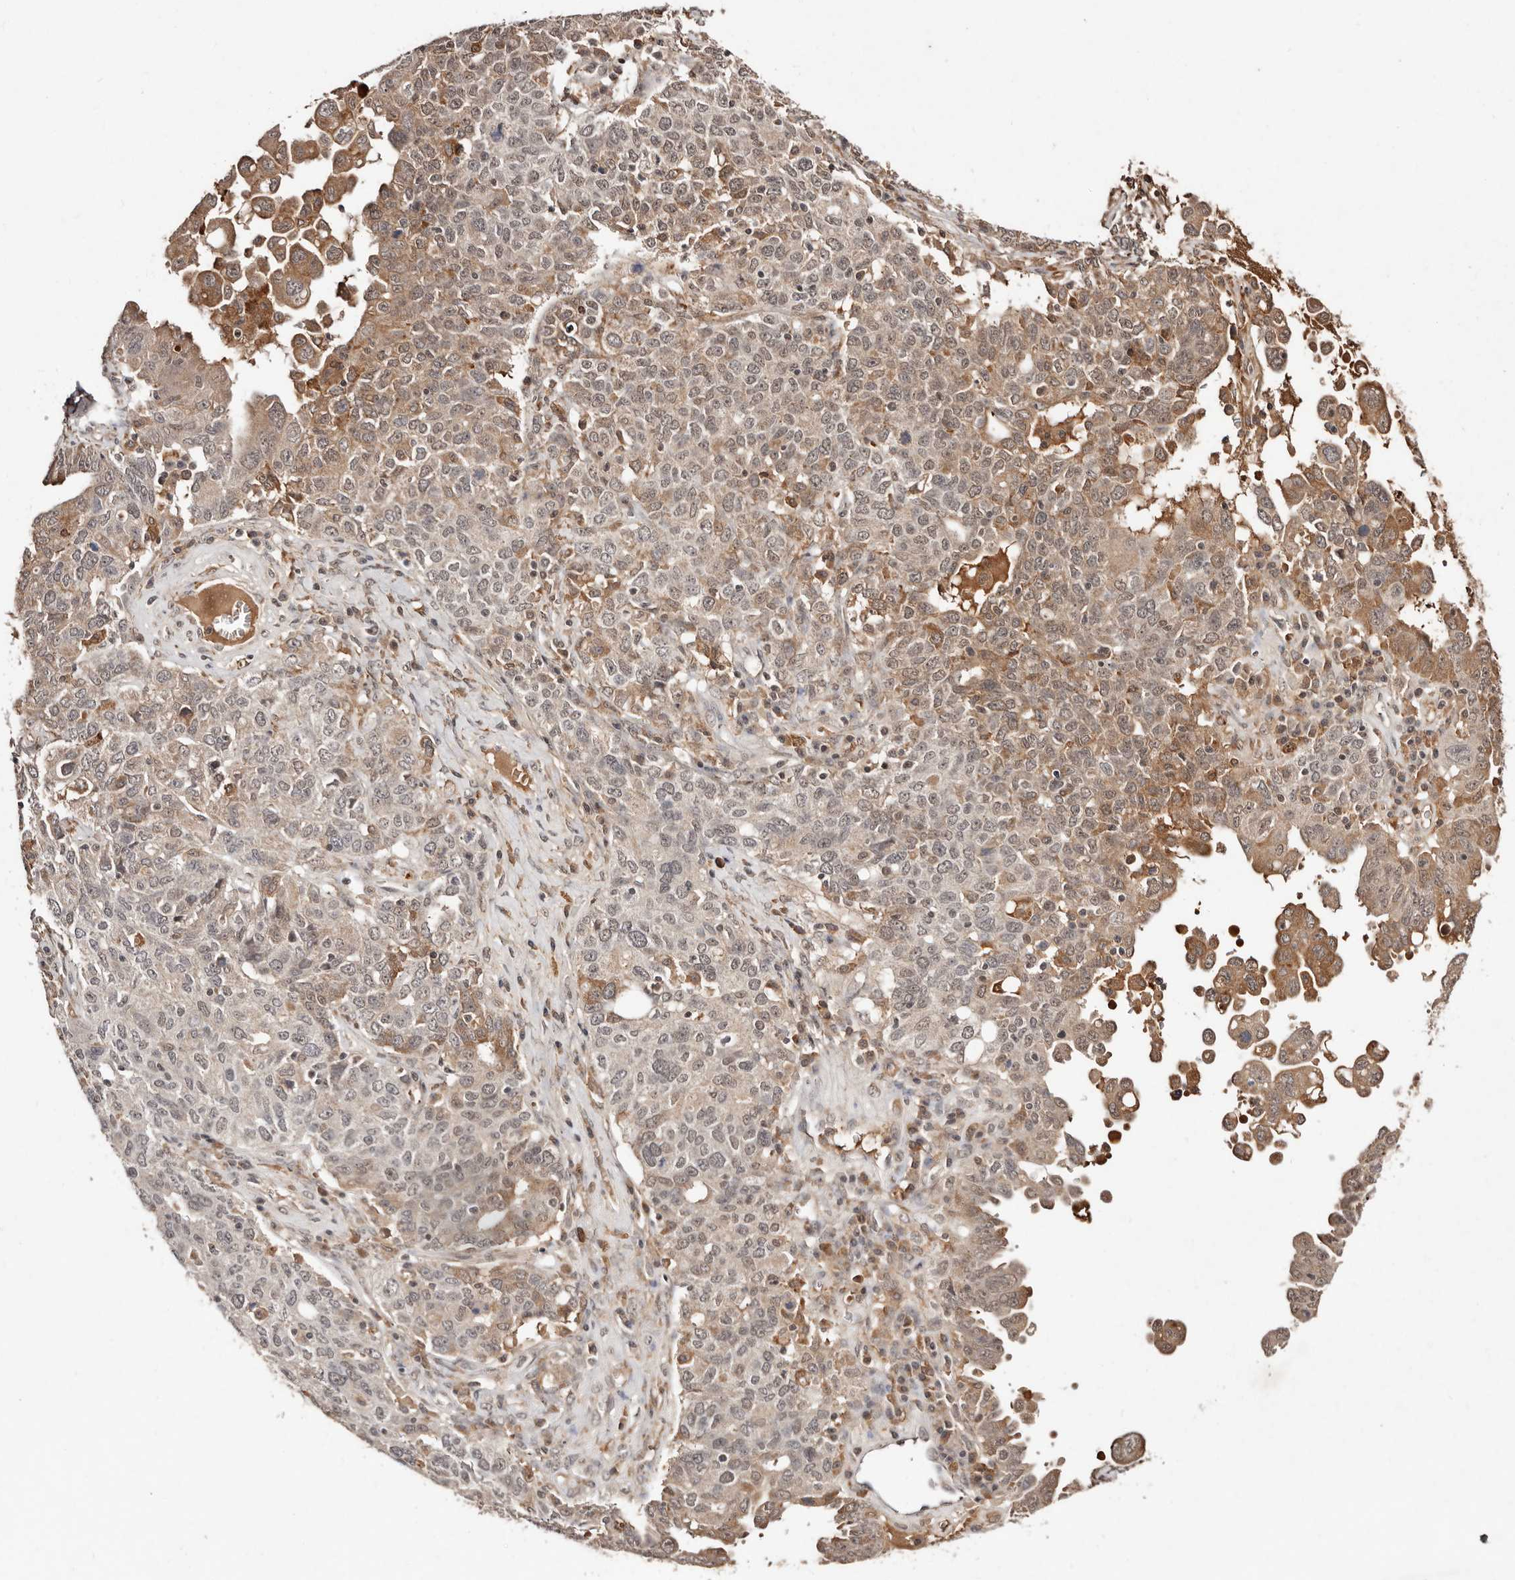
{"staining": {"intensity": "moderate", "quantity": ">75%", "location": "cytoplasmic/membranous,nuclear"}, "tissue": "ovarian cancer", "cell_type": "Tumor cells", "image_type": "cancer", "snomed": [{"axis": "morphology", "description": "Carcinoma, endometroid"}, {"axis": "topography", "description": "Ovary"}], "caption": "The photomicrograph demonstrates immunohistochemical staining of endometroid carcinoma (ovarian). There is moderate cytoplasmic/membranous and nuclear staining is appreciated in about >75% of tumor cells.", "gene": "BICRAL", "patient": {"sex": "female", "age": 62}}